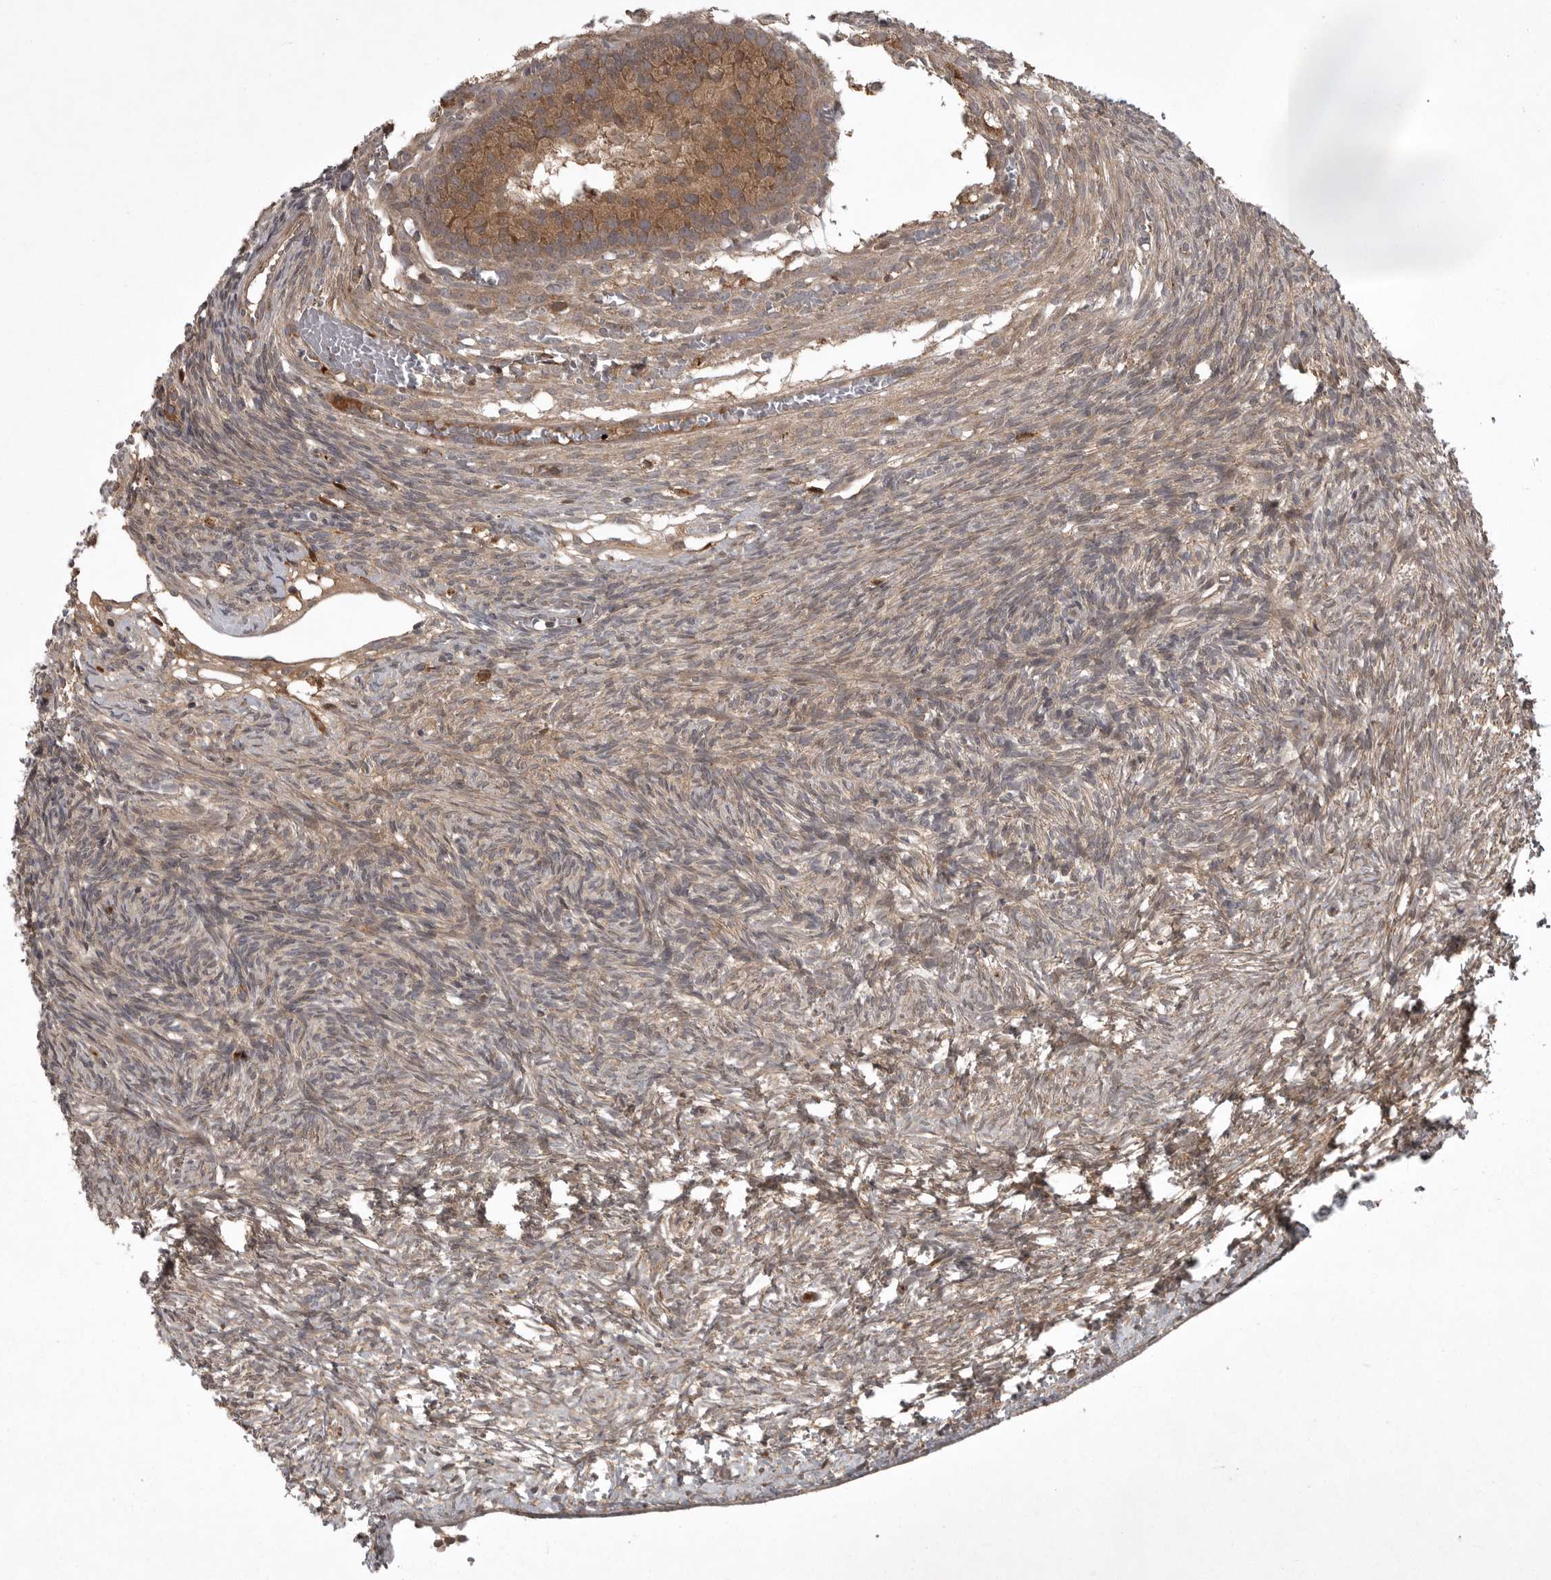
{"staining": {"intensity": "moderate", "quantity": ">75%", "location": "cytoplasmic/membranous"}, "tissue": "ovary", "cell_type": "Follicle cells", "image_type": "normal", "snomed": [{"axis": "morphology", "description": "Normal tissue, NOS"}, {"axis": "topography", "description": "Ovary"}], "caption": "Moderate cytoplasmic/membranous staining is appreciated in about >75% of follicle cells in unremarkable ovary. (DAB = brown stain, brightfield microscopy at high magnification).", "gene": "GPR31", "patient": {"sex": "female", "age": 34}}